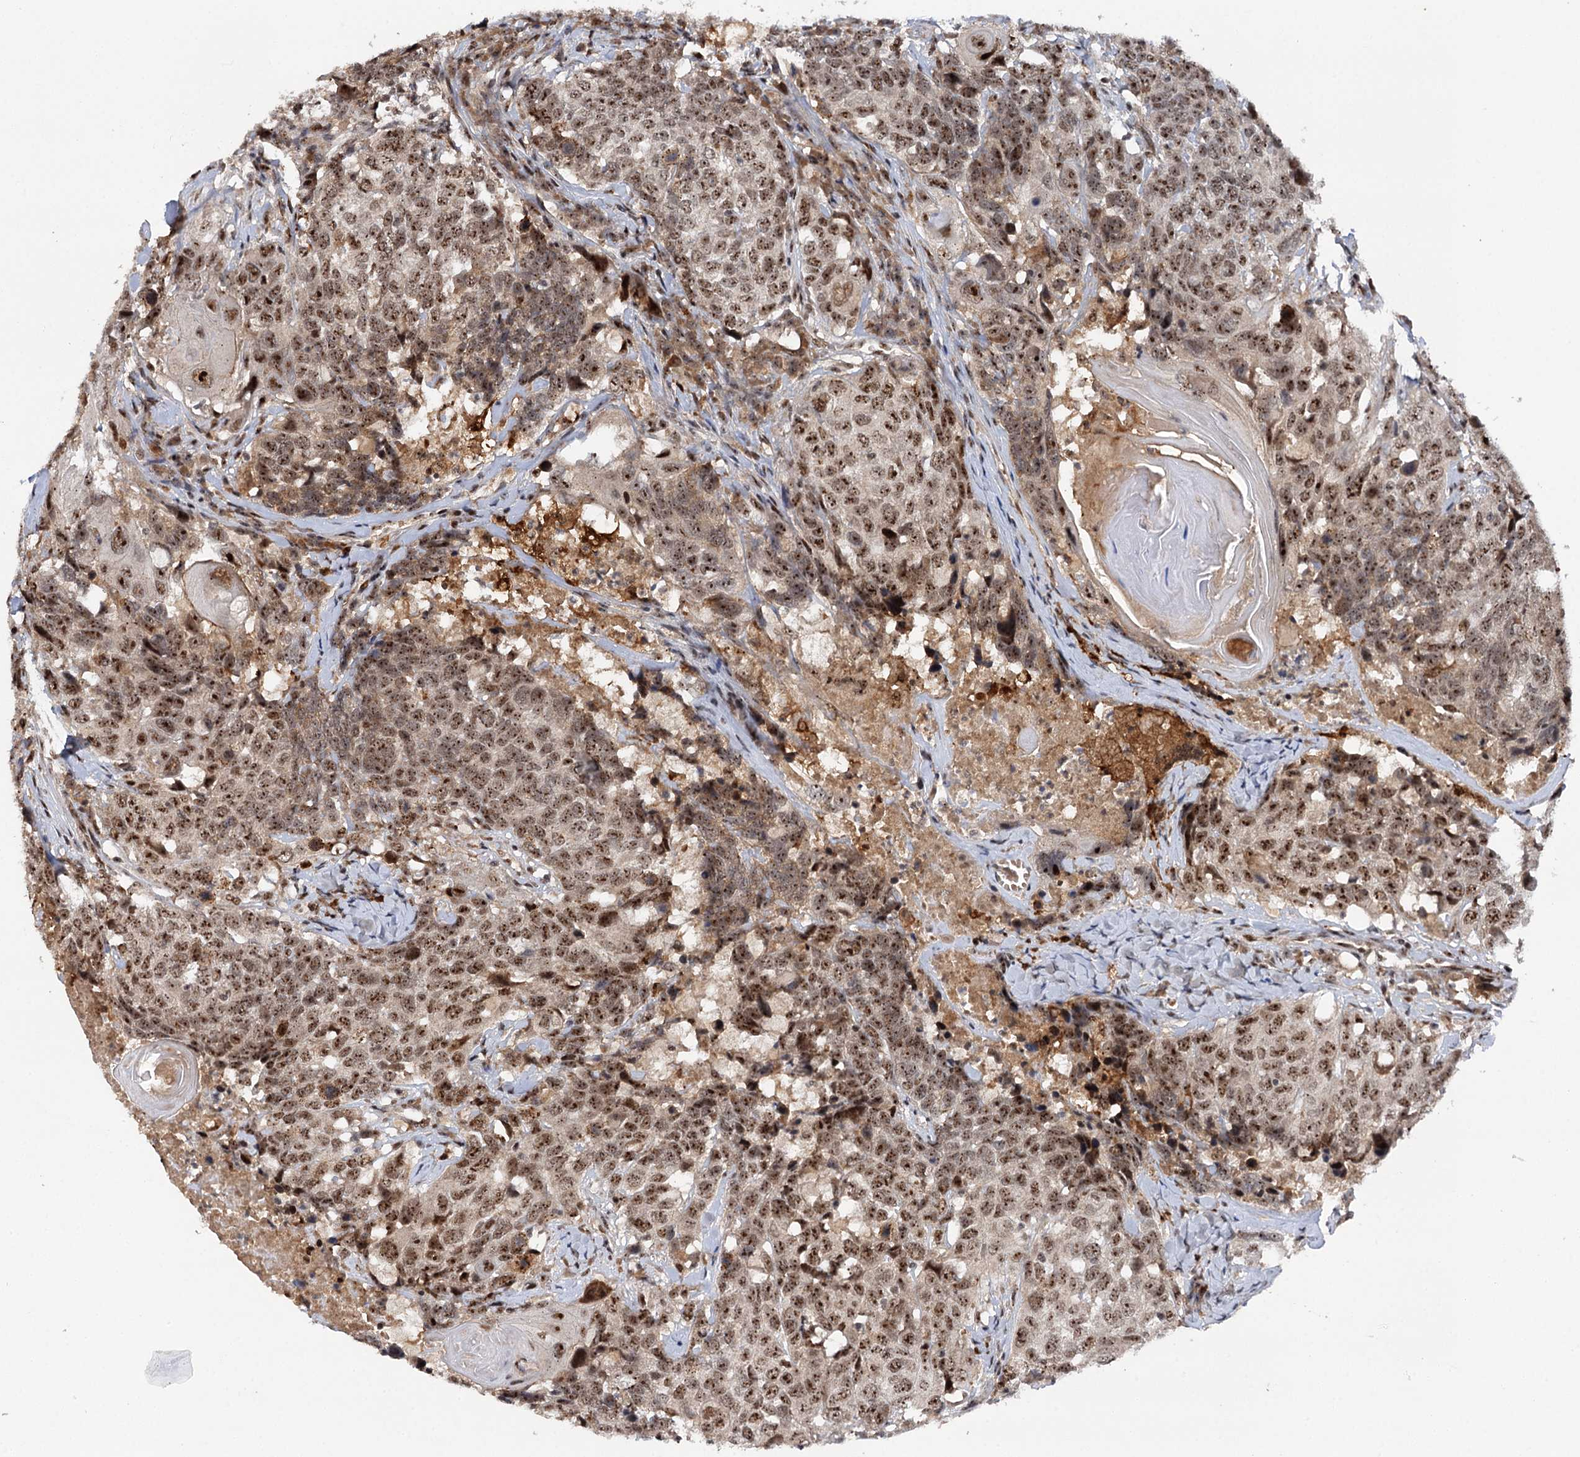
{"staining": {"intensity": "moderate", "quantity": ">75%", "location": "nuclear"}, "tissue": "head and neck cancer", "cell_type": "Tumor cells", "image_type": "cancer", "snomed": [{"axis": "morphology", "description": "Squamous cell carcinoma, NOS"}, {"axis": "topography", "description": "Head-Neck"}], "caption": "About >75% of tumor cells in human squamous cell carcinoma (head and neck) exhibit moderate nuclear protein positivity as visualized by brown immunohistochemical staining.", "gene": "BUD13", "patient": {"sex": "male", "age": 66}}